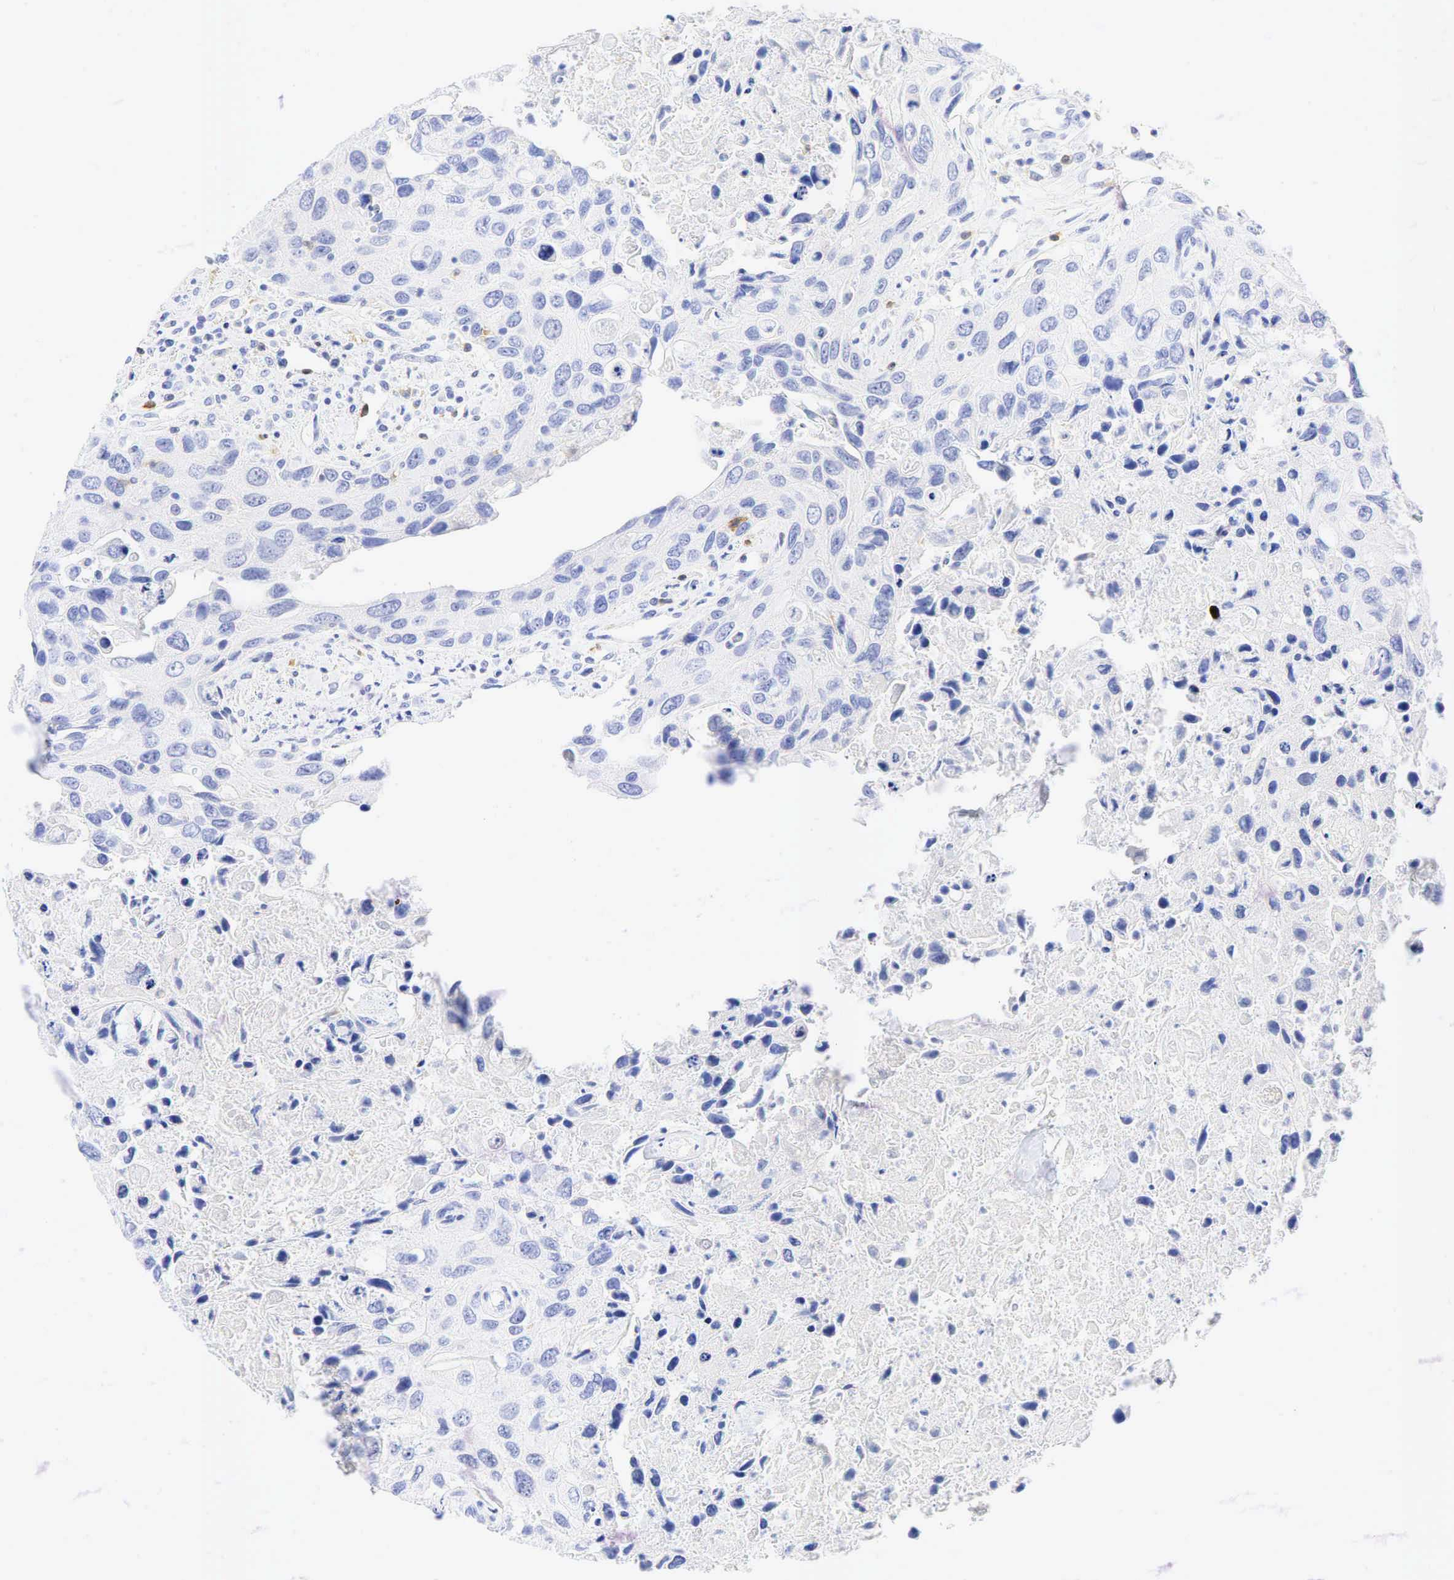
{"staining": {"intensity": "negative", "quantity": "none", "location": "none"}, "tissue": "urothelial cancer", "cell_type": "Tumor cells", "image_type": "cancer", "snomed": [{"axis": "morphology", "description": "Urothelial carcinoma, High grade"}, {"axis": "topography", "description": "Urinary bladder"}], "caption": "DAB (3,3'-diaminobenzidine) immunohistochemical staining of urothelial cancer reveals no significant expression in tumor cells.", "gene": "TNFRSF8", "patient": {"sex": "male", "age": 71}}